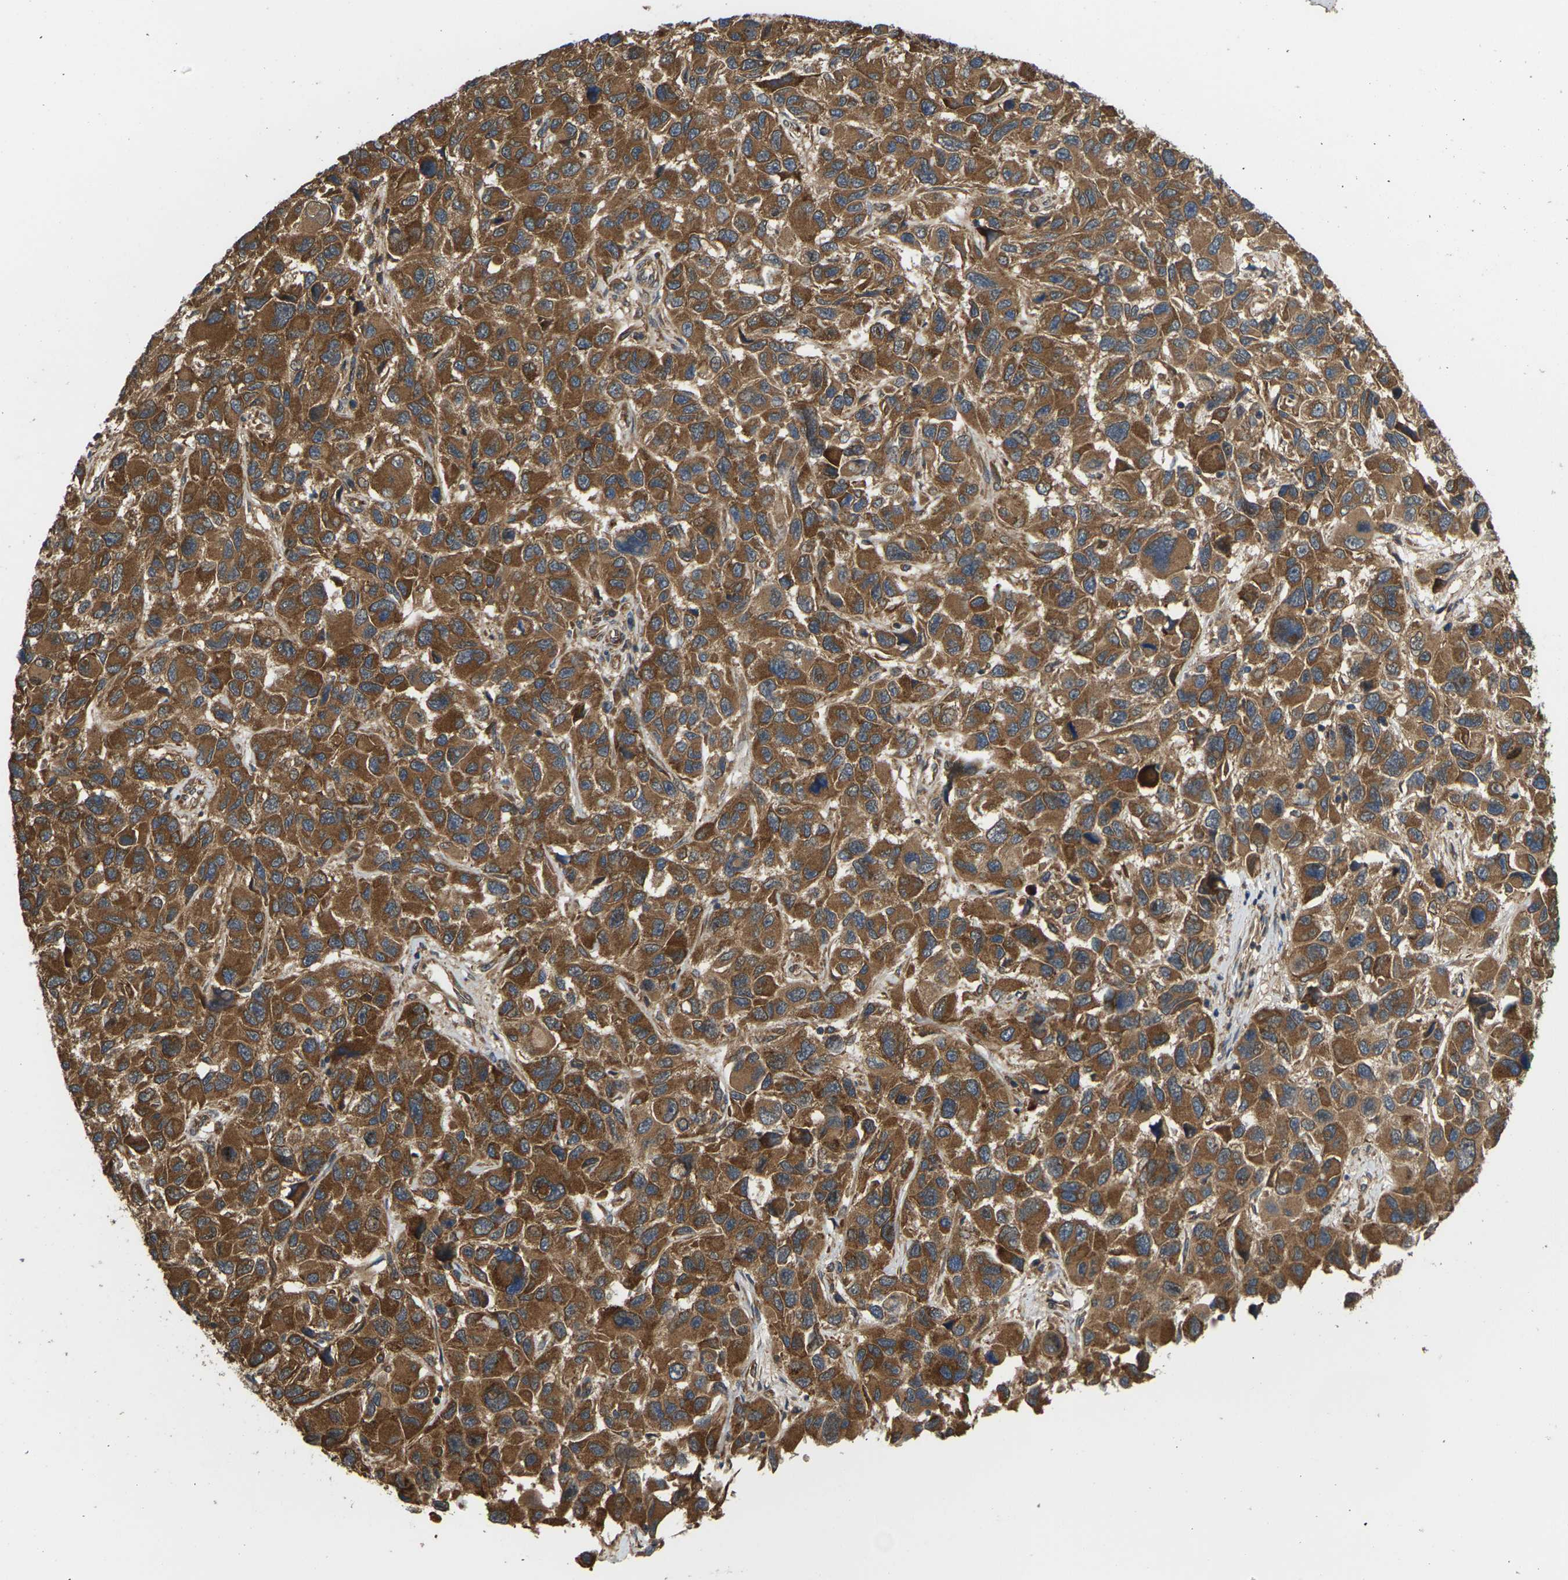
{"staining": {"intensity": "strong", "quantity": ">75%", "location": "cytoplasmic/membranous"}, "tissue": "melanoma", "cell_type": "Tumor cells", "image_type": "cancer", "snomed": [{"axis": "morphology", "description": "Malignant melanoma, NOS"}, {"axis": "topography", "description": "Skin"}], "caption": "The photomicrograph demonstrates immunohistochemical staining of malignant melanoma. There is strong cytoplasmic/membranous staining is appreciated in approximately >75% of tumor cells.", "gene": "NRAS", "patient": {"sex": "male", "age": 53}}